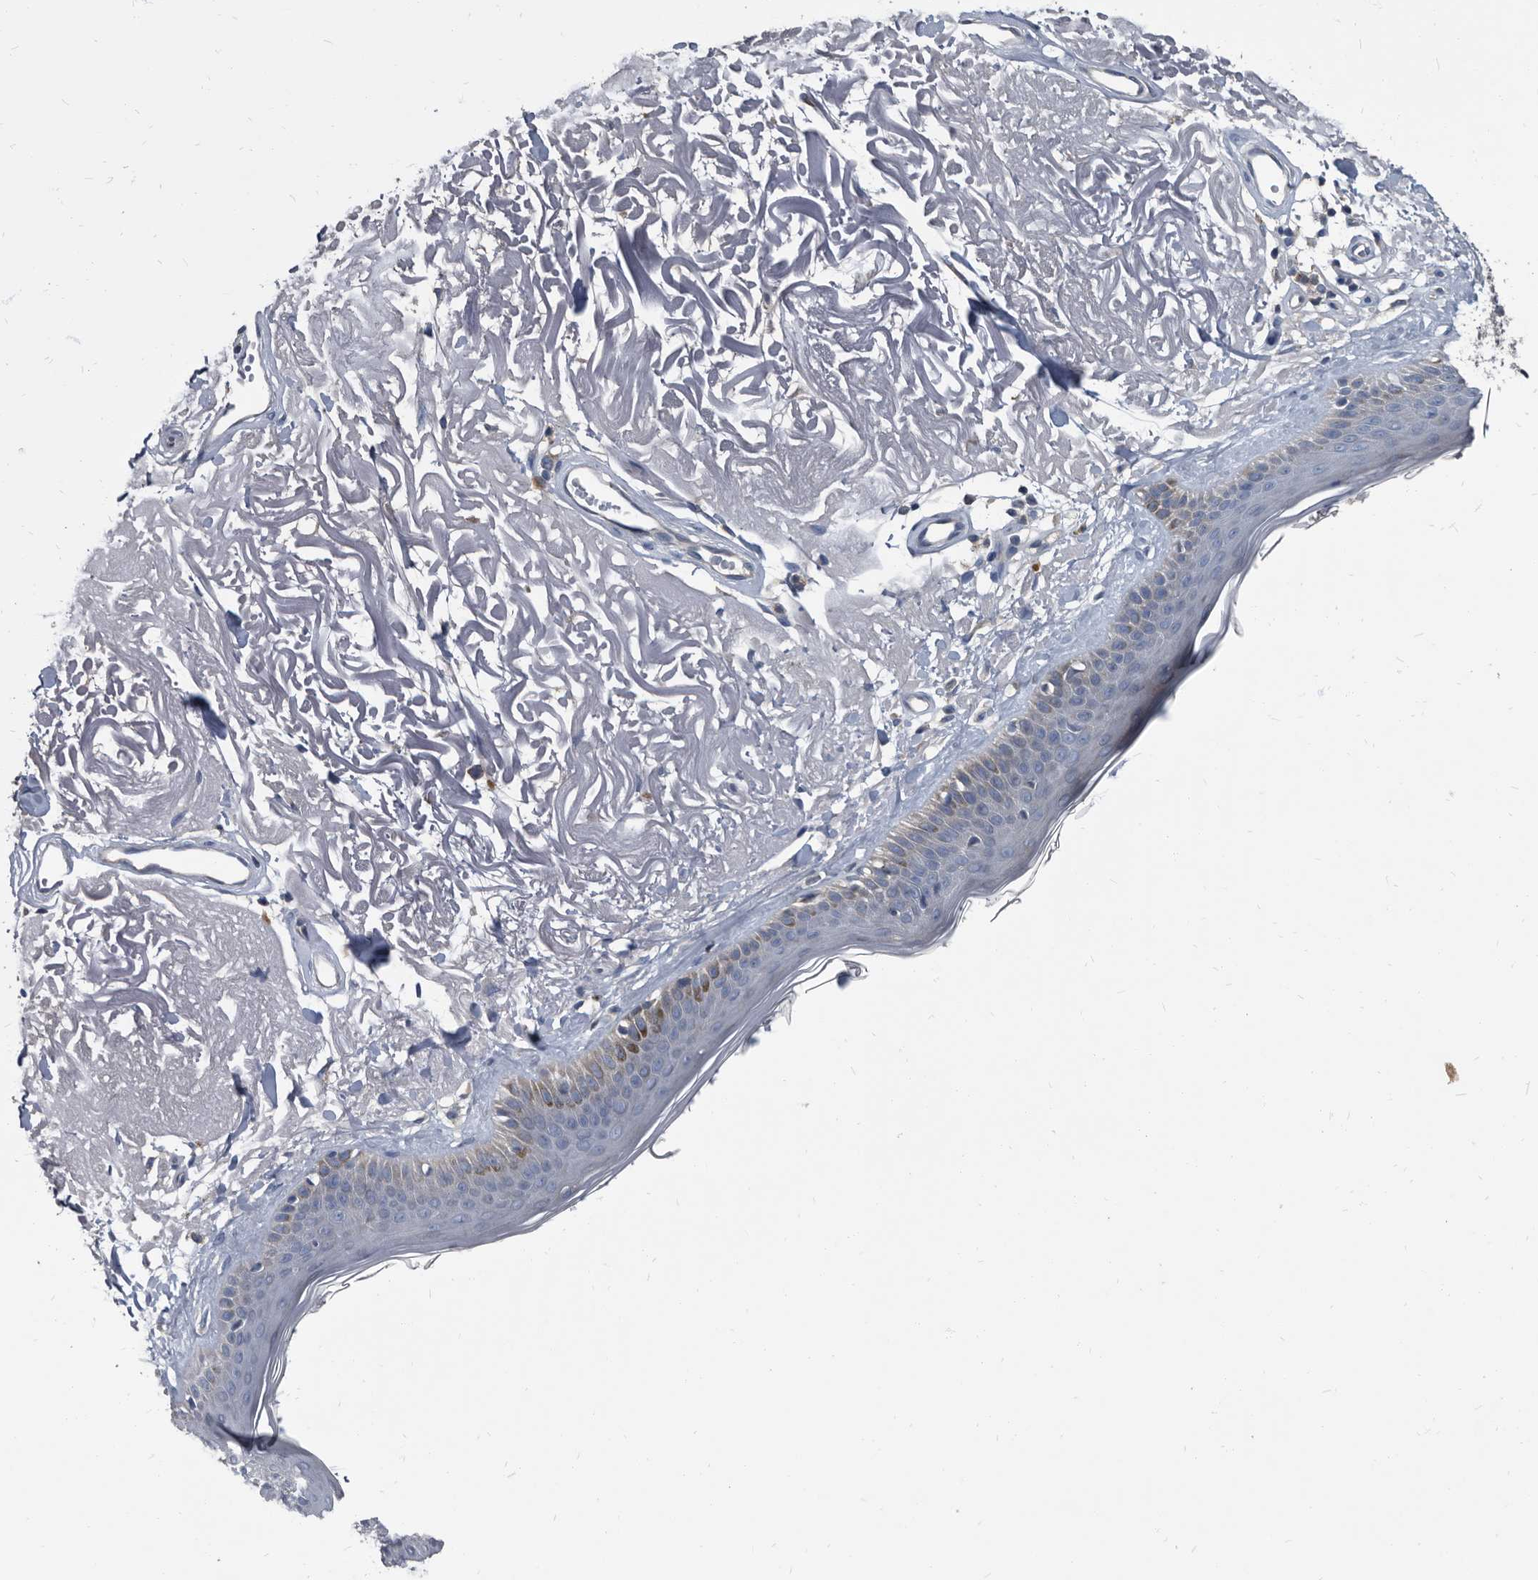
{"staining": {"intensity": "negative", "quantity": "none", "location": "none"}, "tissue": "skin", "cell_type": "Fibroblasts", "image_type": "normal", "snomed": [{"axis": "morphology", "description": "Normal tissue, NOS"}, {"axis": "topography", "description": "Skin"}, {"axis": "topography", "description": "Skeletal muscle"}], "caption": "DAB (3,3'-diaminobenzidine) immunohistochemical staining of benign human skin demonstrates no significant staining in fibroblasts. The staining is performed using DAB brown chromogen with nuclei counter-stained in using hematoxylin.", "gene": "CDV3", "patient": {"sex": "male", "age": 83}}